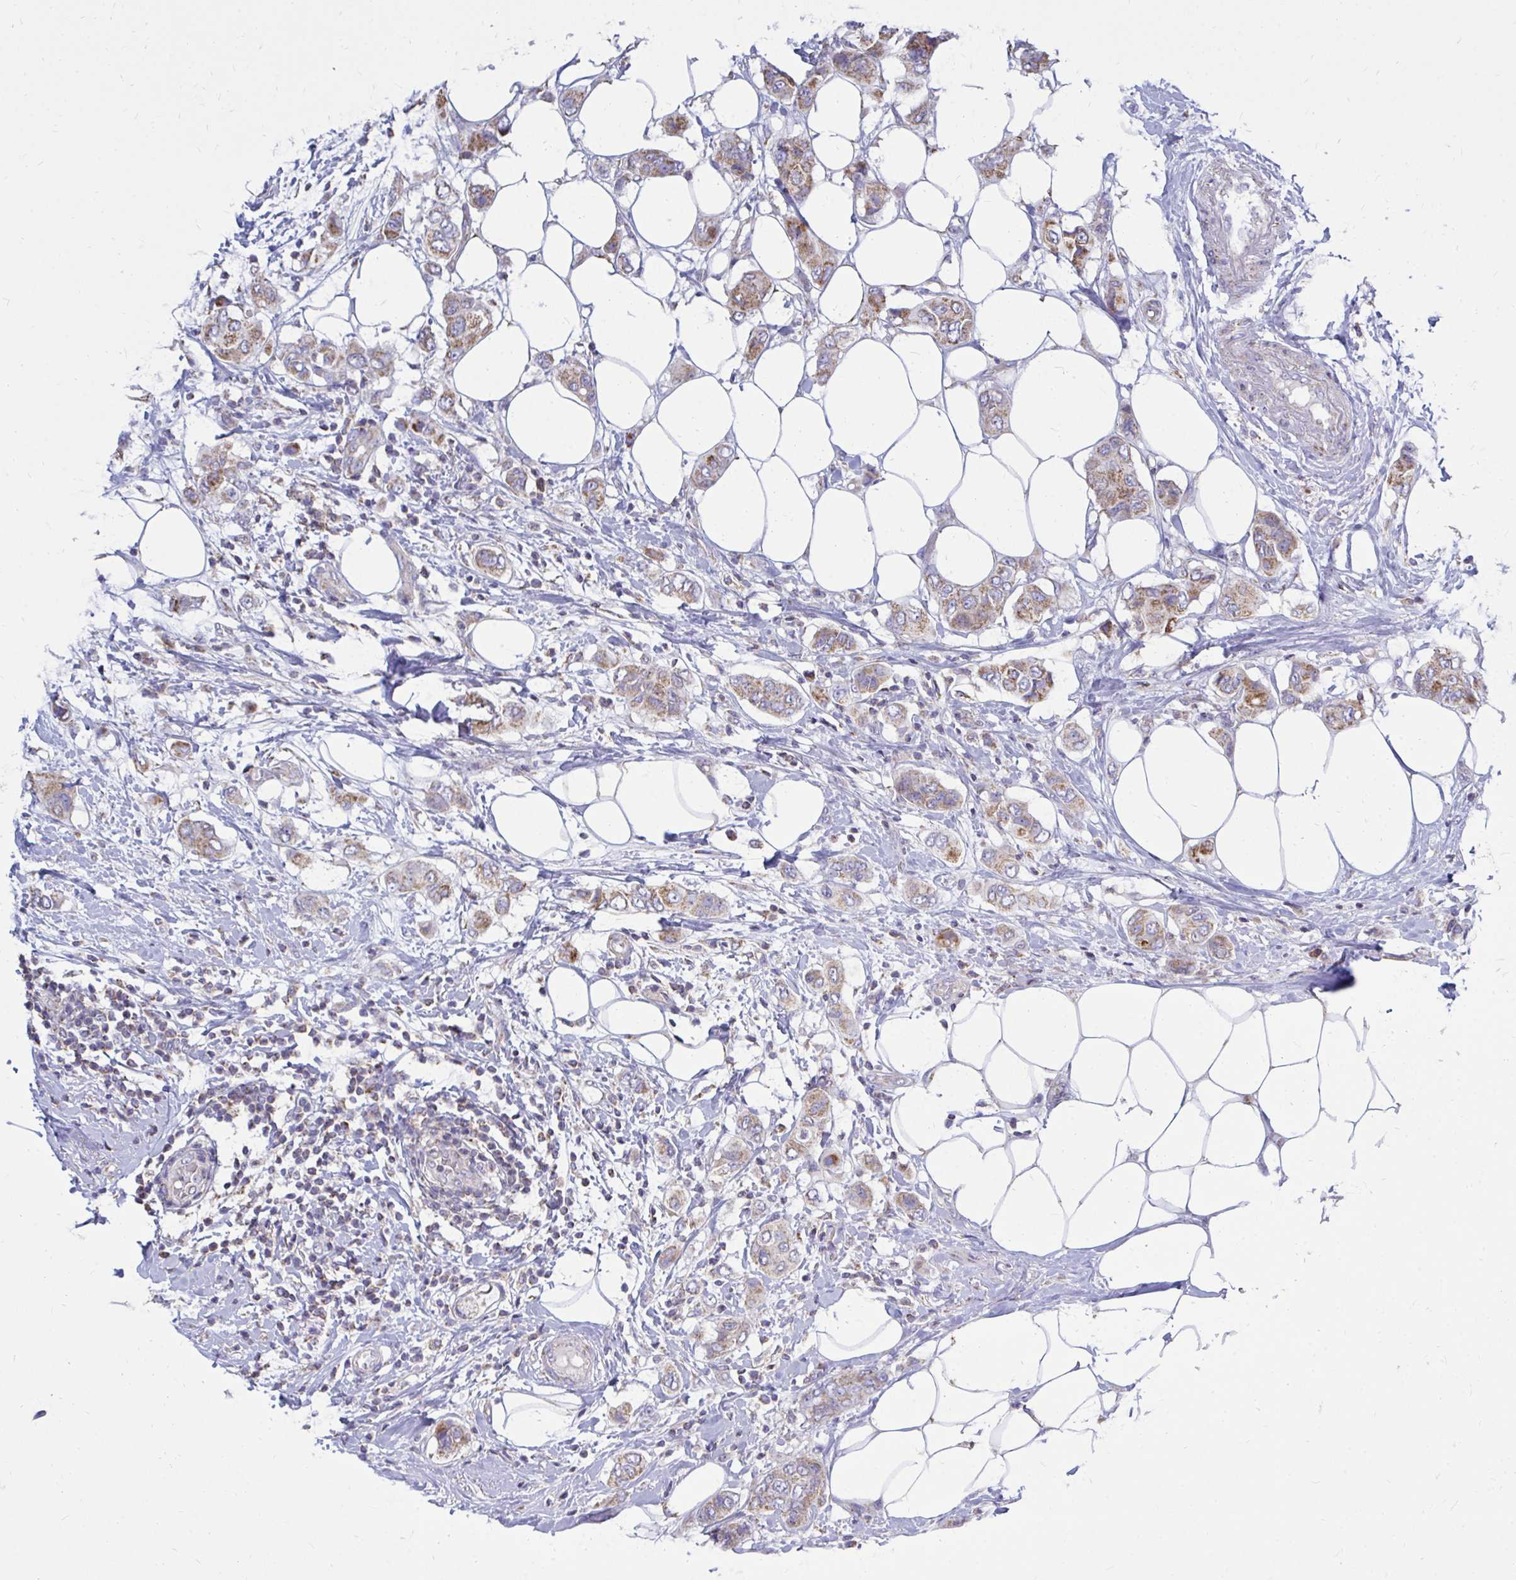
{"staining": {"intensity": "weak", "quantity": ">75%", "location": "cytoplasmic/membranous"}, "tissue": "breast cancer", "cell_type": "Tumor cells", "image_type": "cancer", "snomed": [{"axis": "morphology", "description": "Lobular carcinoma"}, {"axis": "topography", "description": "Breast"}], "caption": "Immunohistochemical staining of human breast lobular carcinoma exhibits low levels of weak cytoplasmic/membranous positivity in about >75% of tumor cells. (IHC, brightfield microscopy, high magnification).", "gene": "OR10R2", "patient": {"sex": "female", "age": 51}}